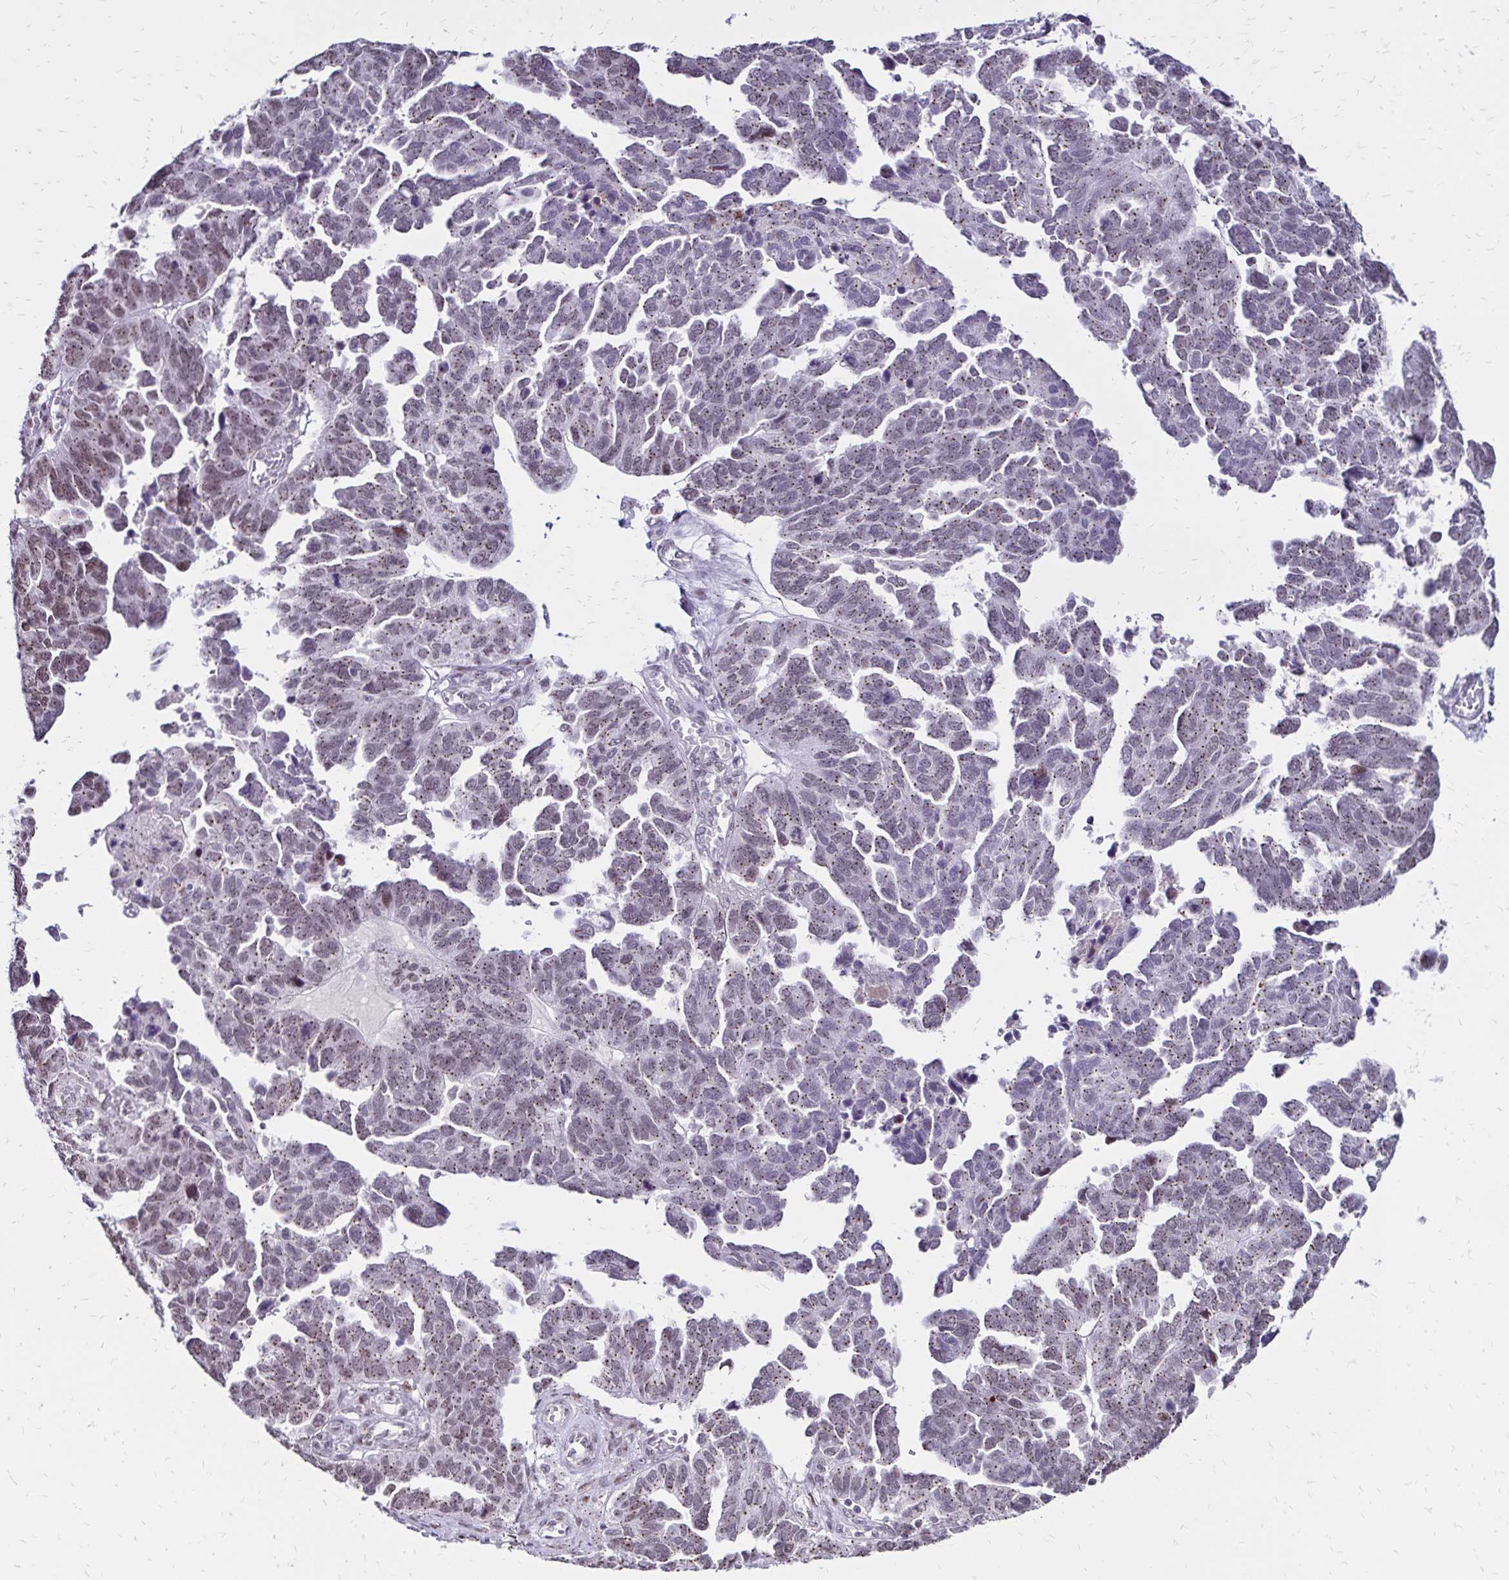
{"staining": {"intensity": "weak", "quantity": ">75%", "location": "cytoplasmic/membranous"}, "tissue": "ovarian cancer", "cell_type": "Tumor cells", "image_type": "cancer", "snomed": [{"axis": "morphology", "description": "Cystadenocarcinoma, serous, NOS"}, {"axis": "topography", "description": "Ovary"}], "caption": "An immunohistochemistry photomicrograph of tumor tissue is shown. Protein staining in brown shows weak cytoplasmic/membranous positivity in ovarian cancer within tumor cells. (Brightfield microscopy of DAB IHC at high magnification).", "gene": "TOB1", "patient": {"sex": "female", "age": 64}}